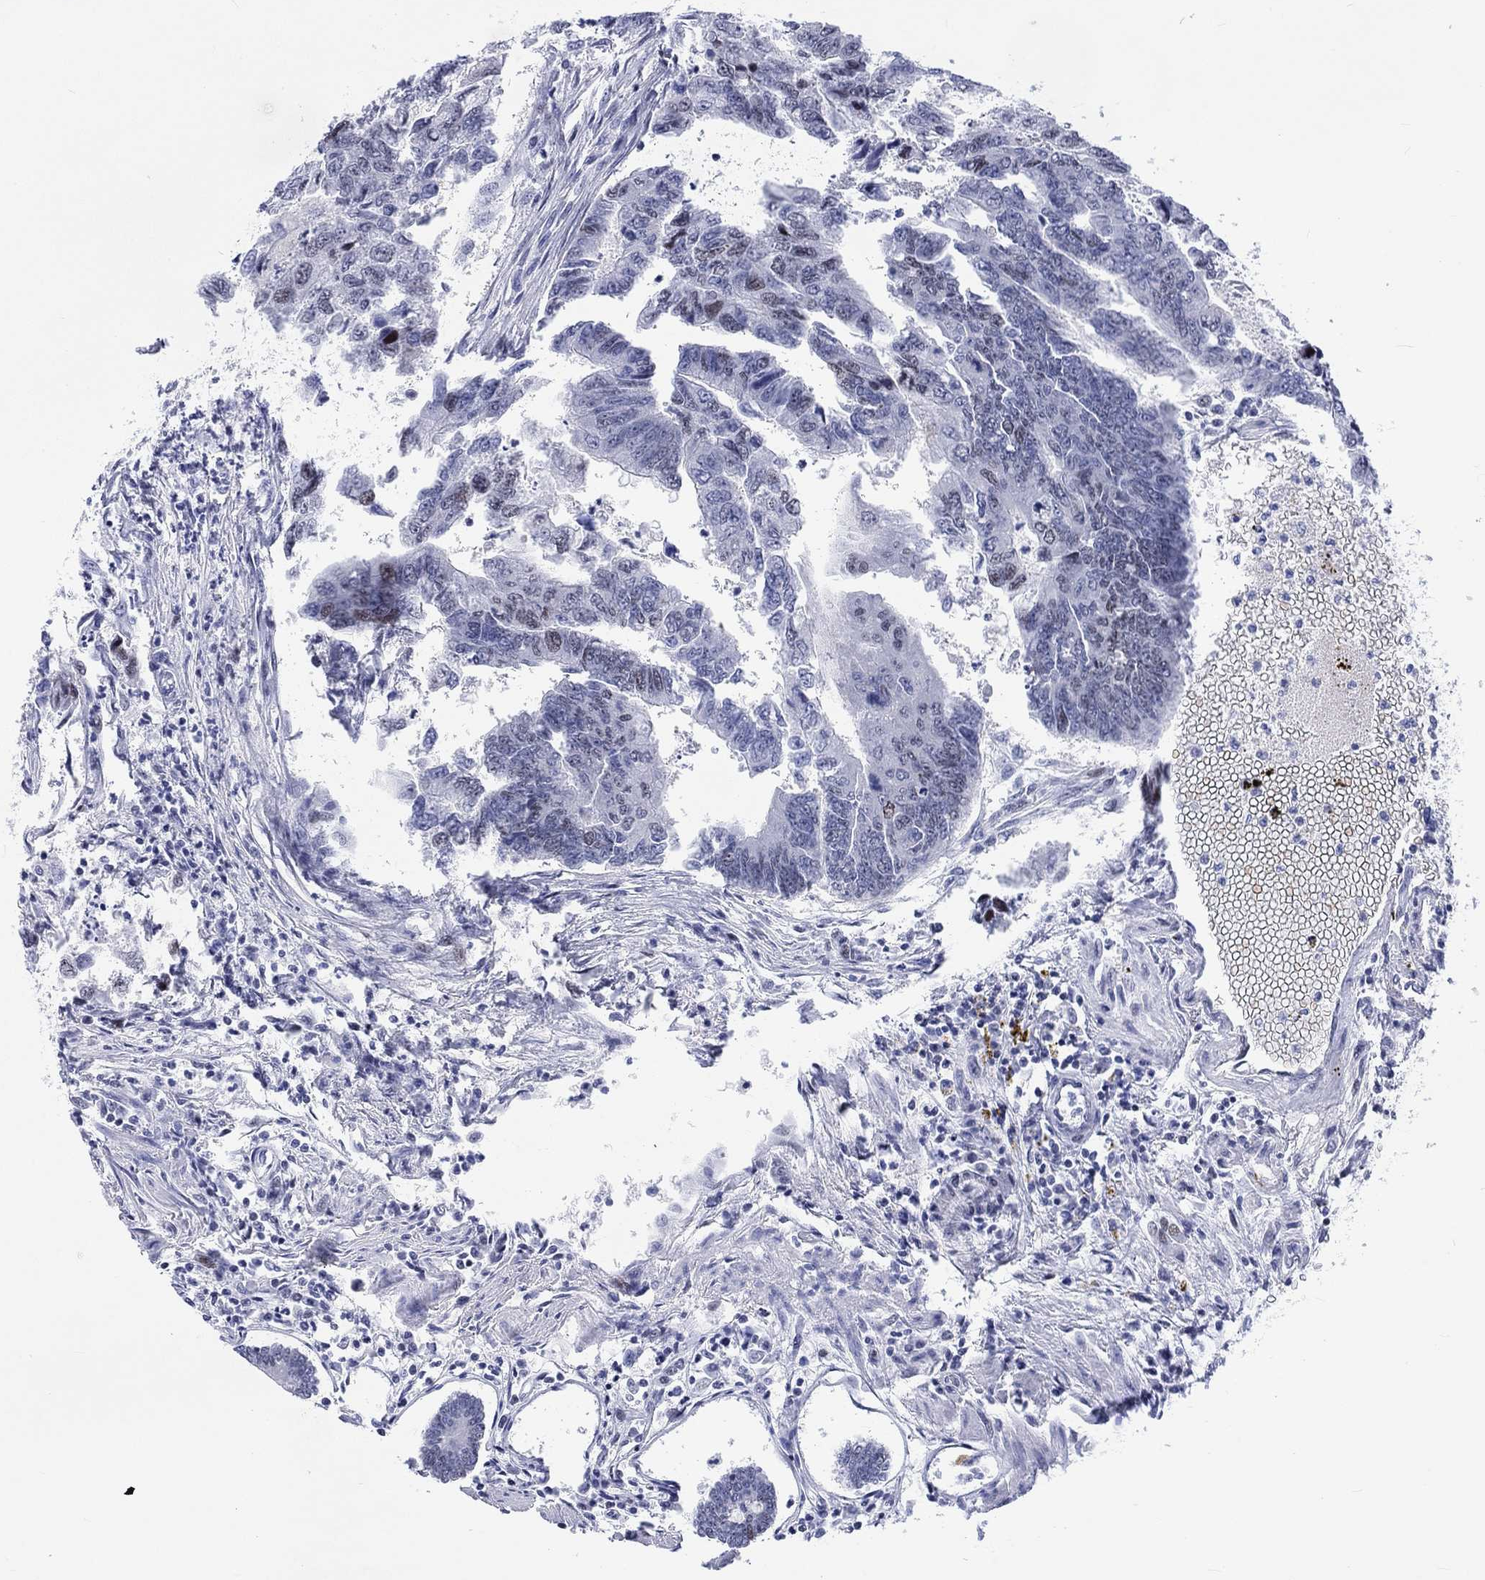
{"staining": {"intensity": "negative", "quantity": "none", "location": "none"}, "tissue": "colorectal cancer", "cell_type": "Tumor cells", "image_type": "cancer", "snomed": [{"axis": "morphology", "description": "Adenocarcinoma, NOS"}, {"axis": "topography", "description": "Colon"}], "caption": "A micrograph of human colorectal cancer is negative for staining in tumor cells.", "gene": "CDCA2", "patient": {"sex": "female", "age": 65}}